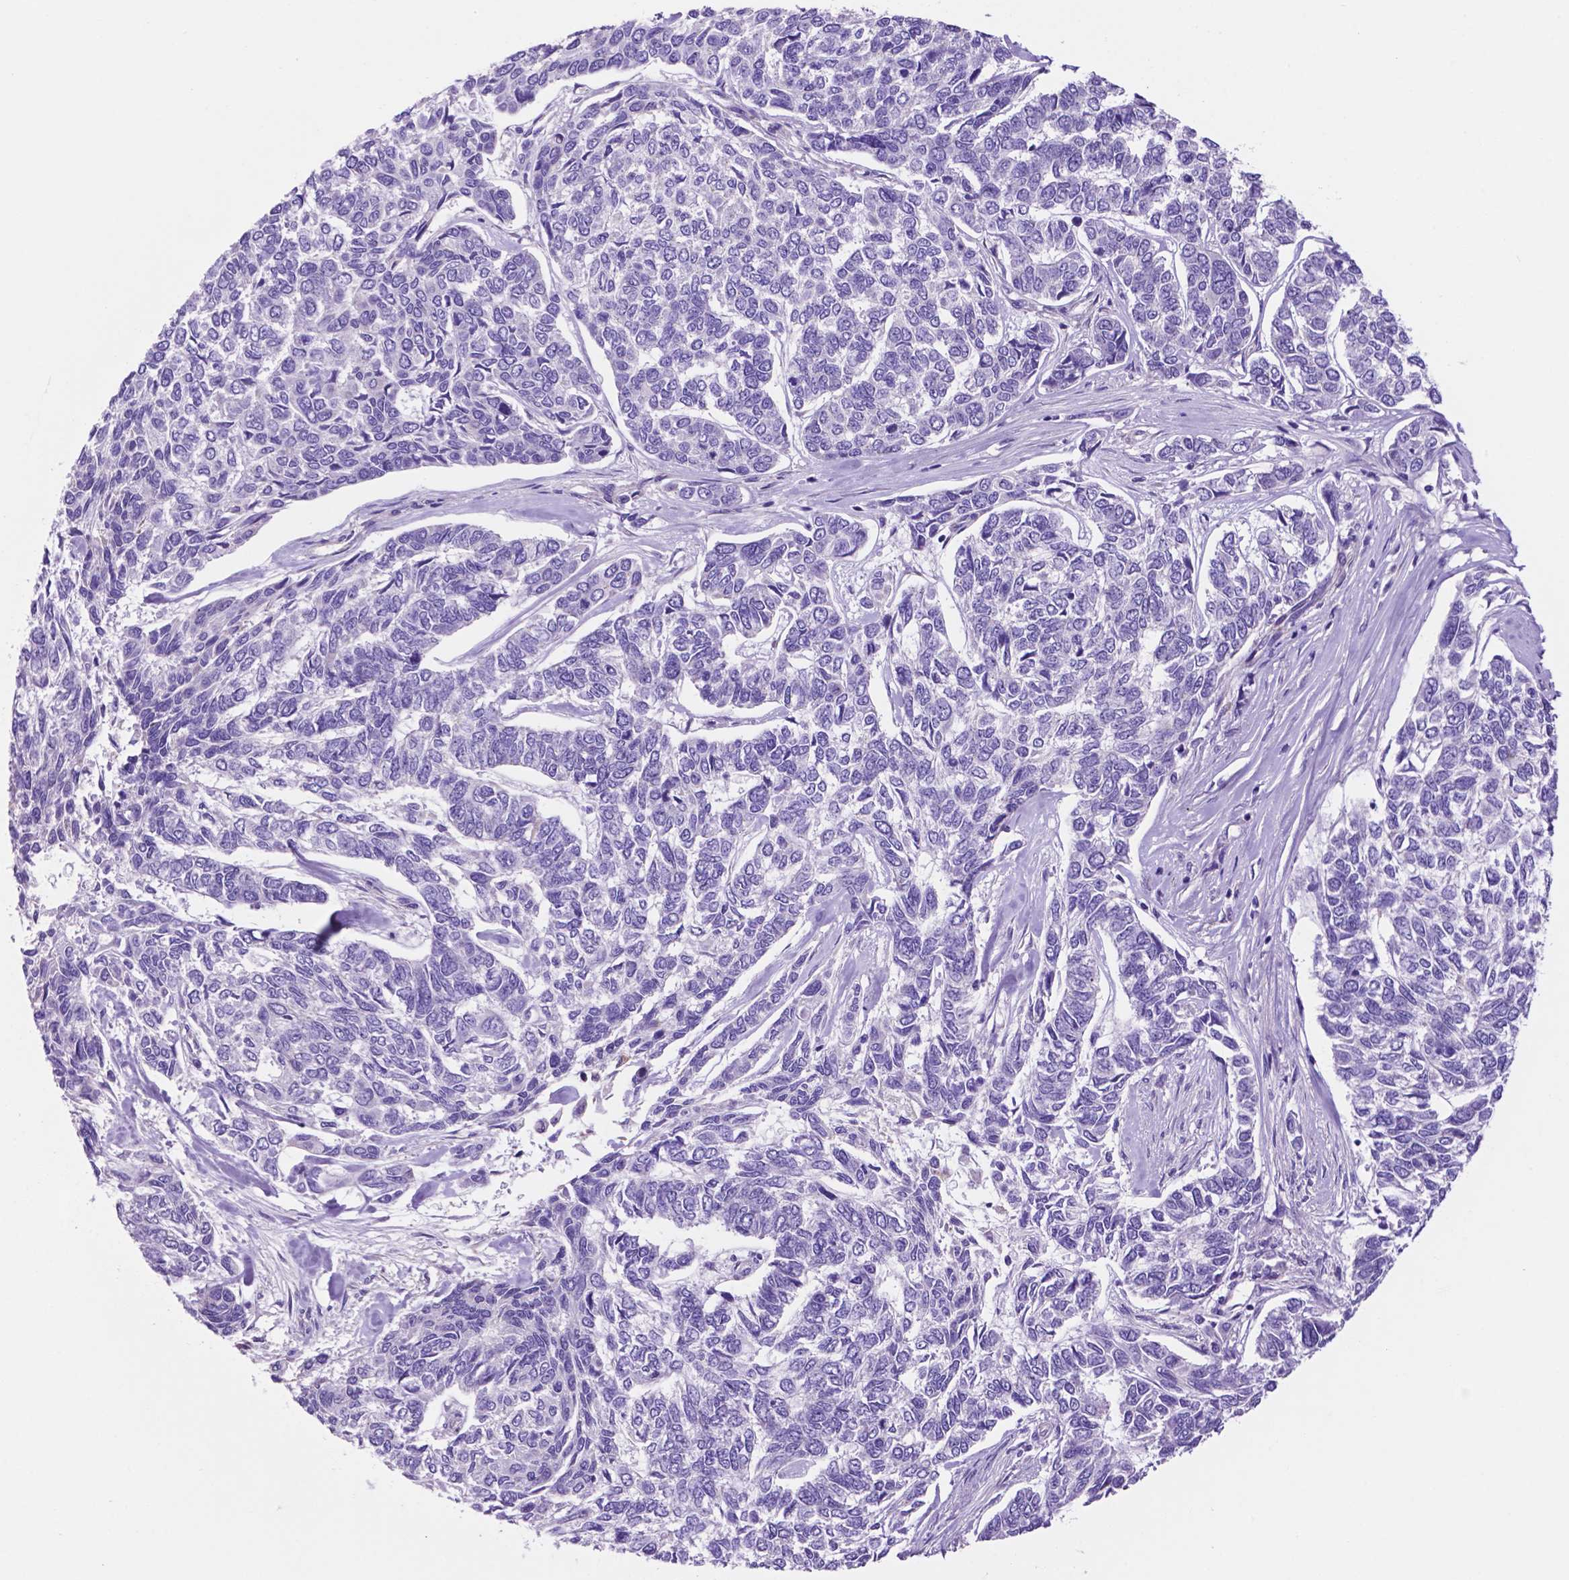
{"staining": {"intensity": "negative", "quantity": "none", "location": "none"}, "tissue": "skin cancer", "cell_type": "Tumor cells", "image_type": "cancer", "snomed": [{"axis": "morphology", "description": "Basal cell carcinoma"}, {"axis": "topography", "description": "Skin"}], "caption": "The IHC photomicrograph has no significant staining in tumor cells of basal cell carcinoma (skin) tissue. Brightfield microscopy of immunohistochemistry (IHC) stained with DAB (3,3'-diaminobenzidine) (brown) and hematoxylin (blue), captured at high magnification.", "gene": "TMEM121B", "patient": {"sex": "female", "age": 65}}